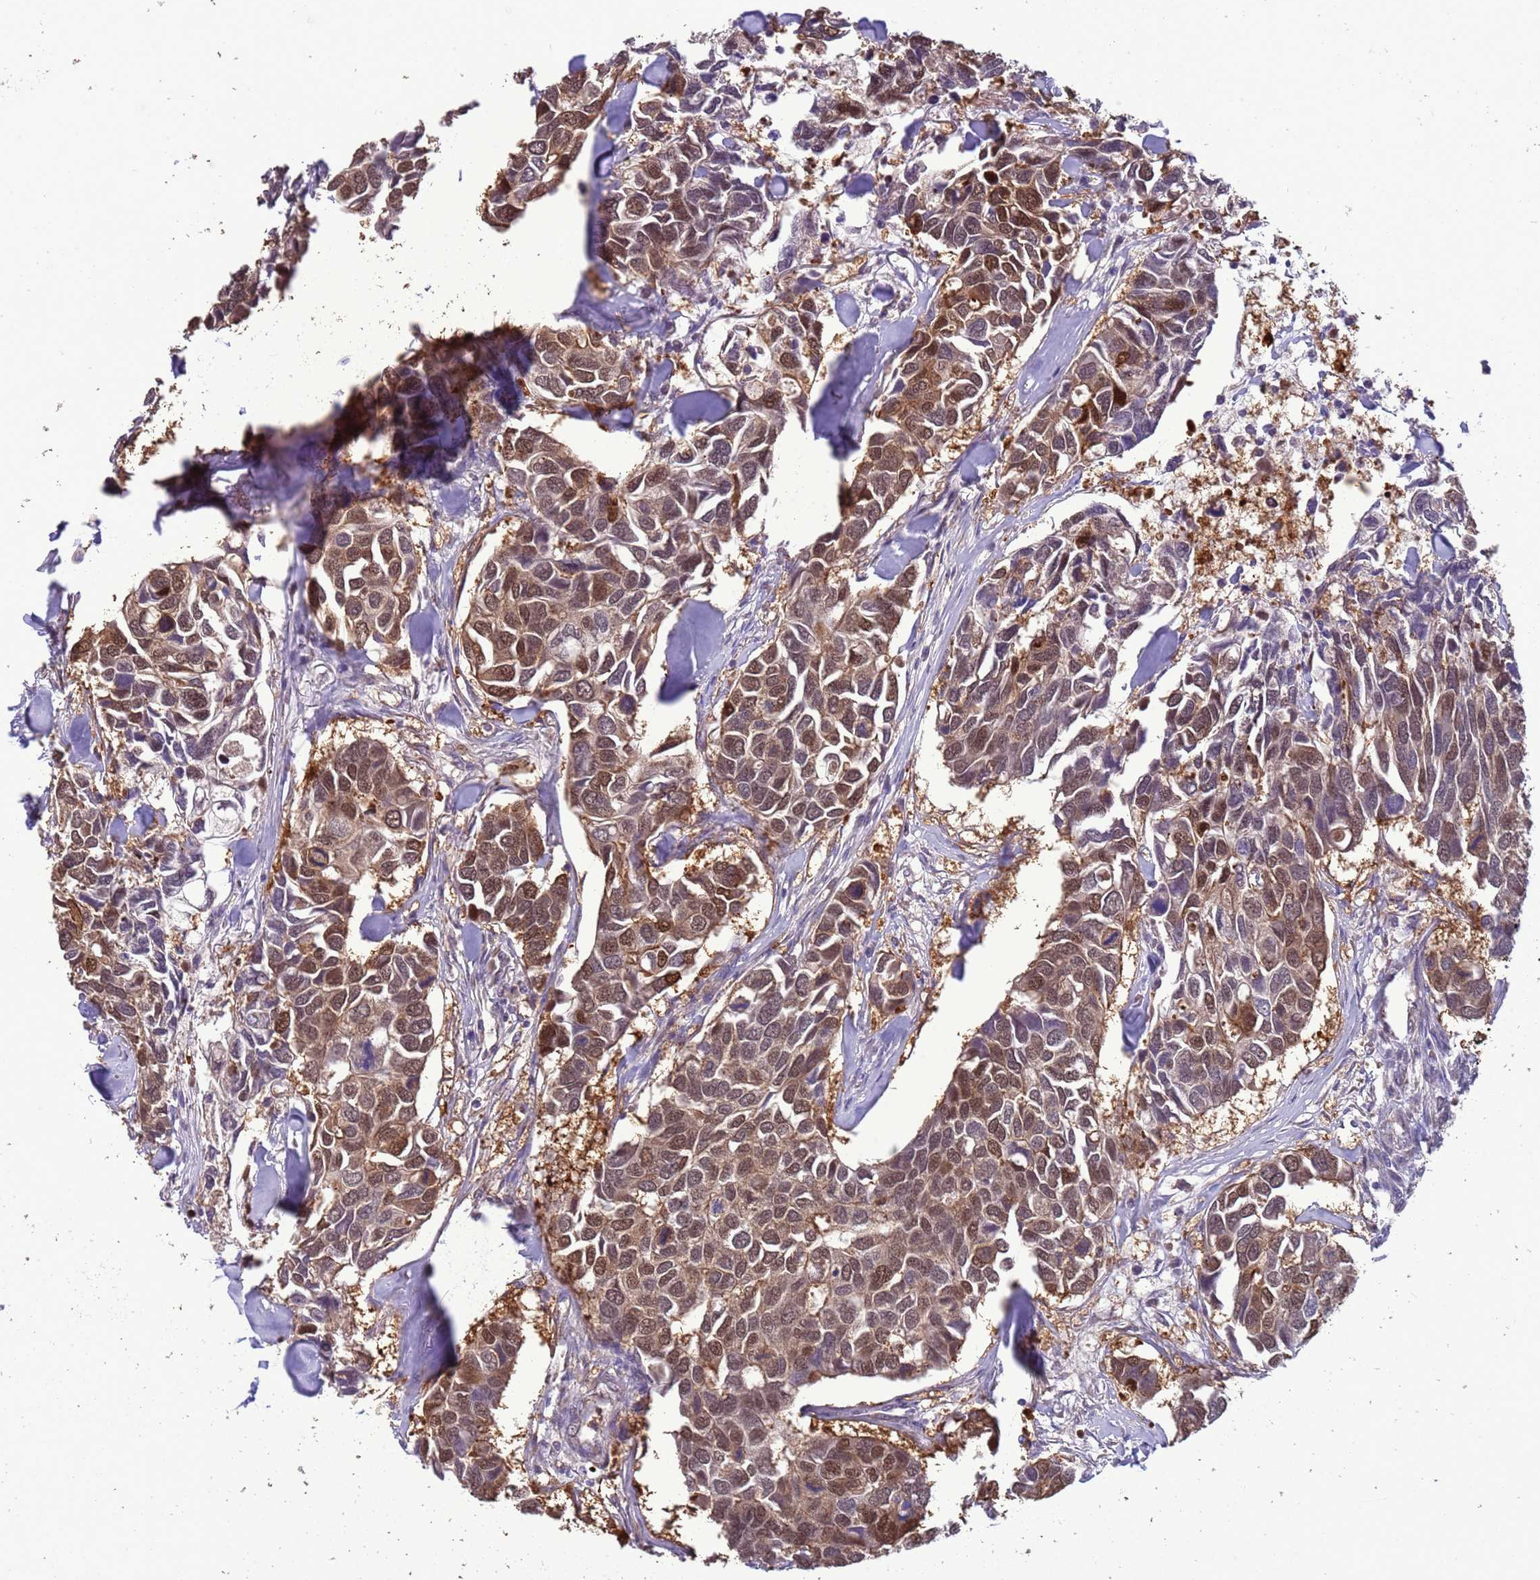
{"staining": {"intensity": "moderate", "quantity": ">75%", "location": "cytoplasmic/membranous,nuclear"}, "tissue": "breast cancer", "cell_type": "Tumor cells", "image_type": "cancer", "snomed": [{"axis": "morphology", "description": "Duct carcinoma"}, {"axis": "topography", "description": "Breast"}], "caption": "Protein staining of breast cancer (infiltrating ductal carcinoma) tissue reveals moderate cytoplasmic/membranous and nuclear positivity in about >75% of tumor cells.", "gene": "ZBTB5", "patient": {"sex": "female", "age": 83}}